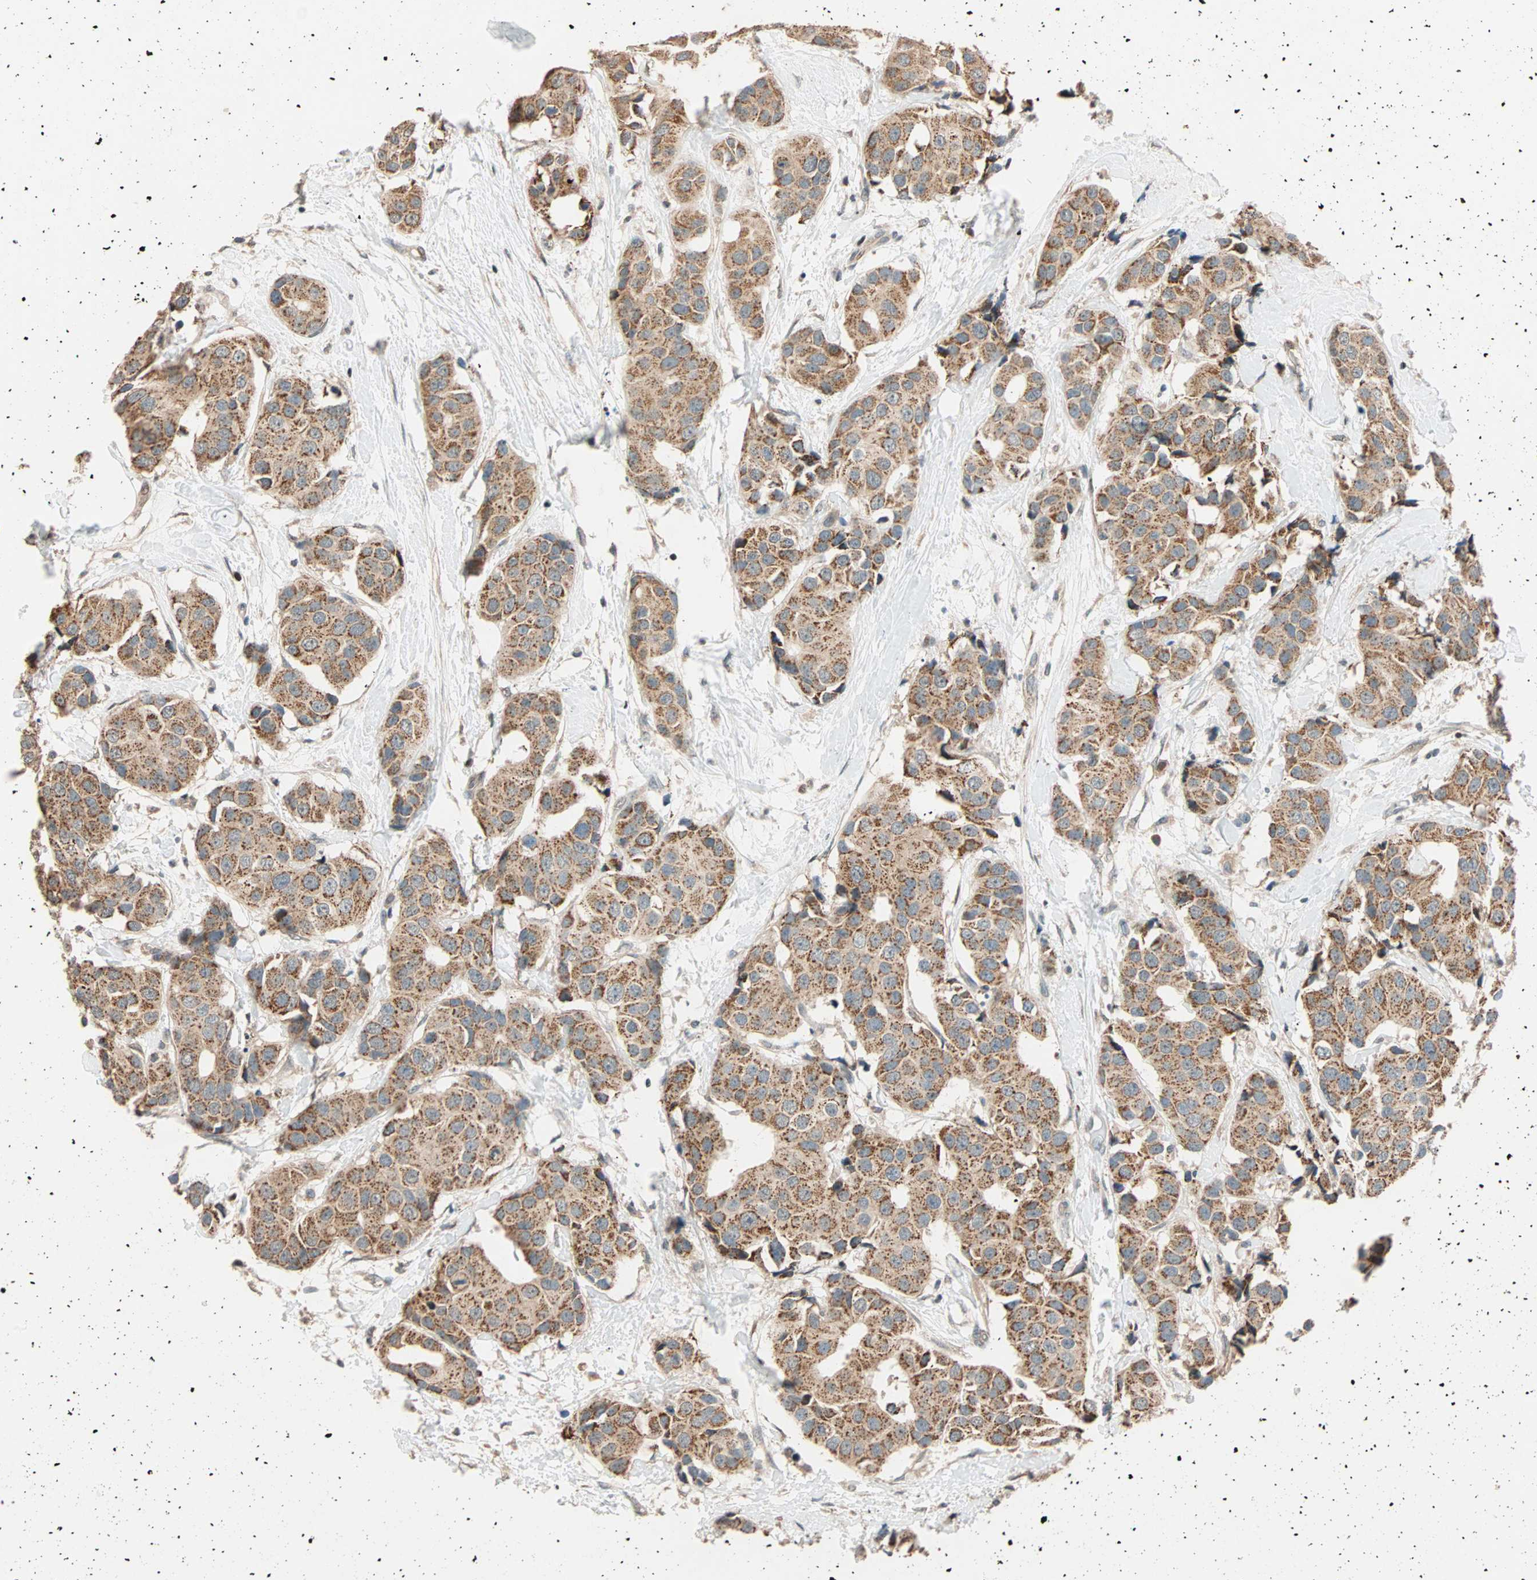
{"staining": {"intensity": "moderate", "quantity": ">75%", "location": "cytoplasmic/membranous"}, "tissue": "breast cancer", "cell_type": "Tumor cells", "image_type": "cancer", "snomed": [{"axis": "morphology", "description": "Normal tissue, NOS"}, {"axis": "morphology", "description": "Duct carcinoma"}, {"axis": "topography", "description": "Breast"}], "caption": "Immunohistochemistry (IHC) (DAB (3,3'-diaminobenzidine)) staining of breast cancer (infiltrating ductal carcinoma) reveals moderate cytoplasmic/membranous protein staining in approximately >75% of tumor cells. The protein of interest is stained brown, and the nuclei are stained in blue (DAB (3,3'-diaminobenzidine) IHC with brightfield microscopy, high magnification).", "gene": "HECW1", "patient": {"sex": "female", "age": 39}}